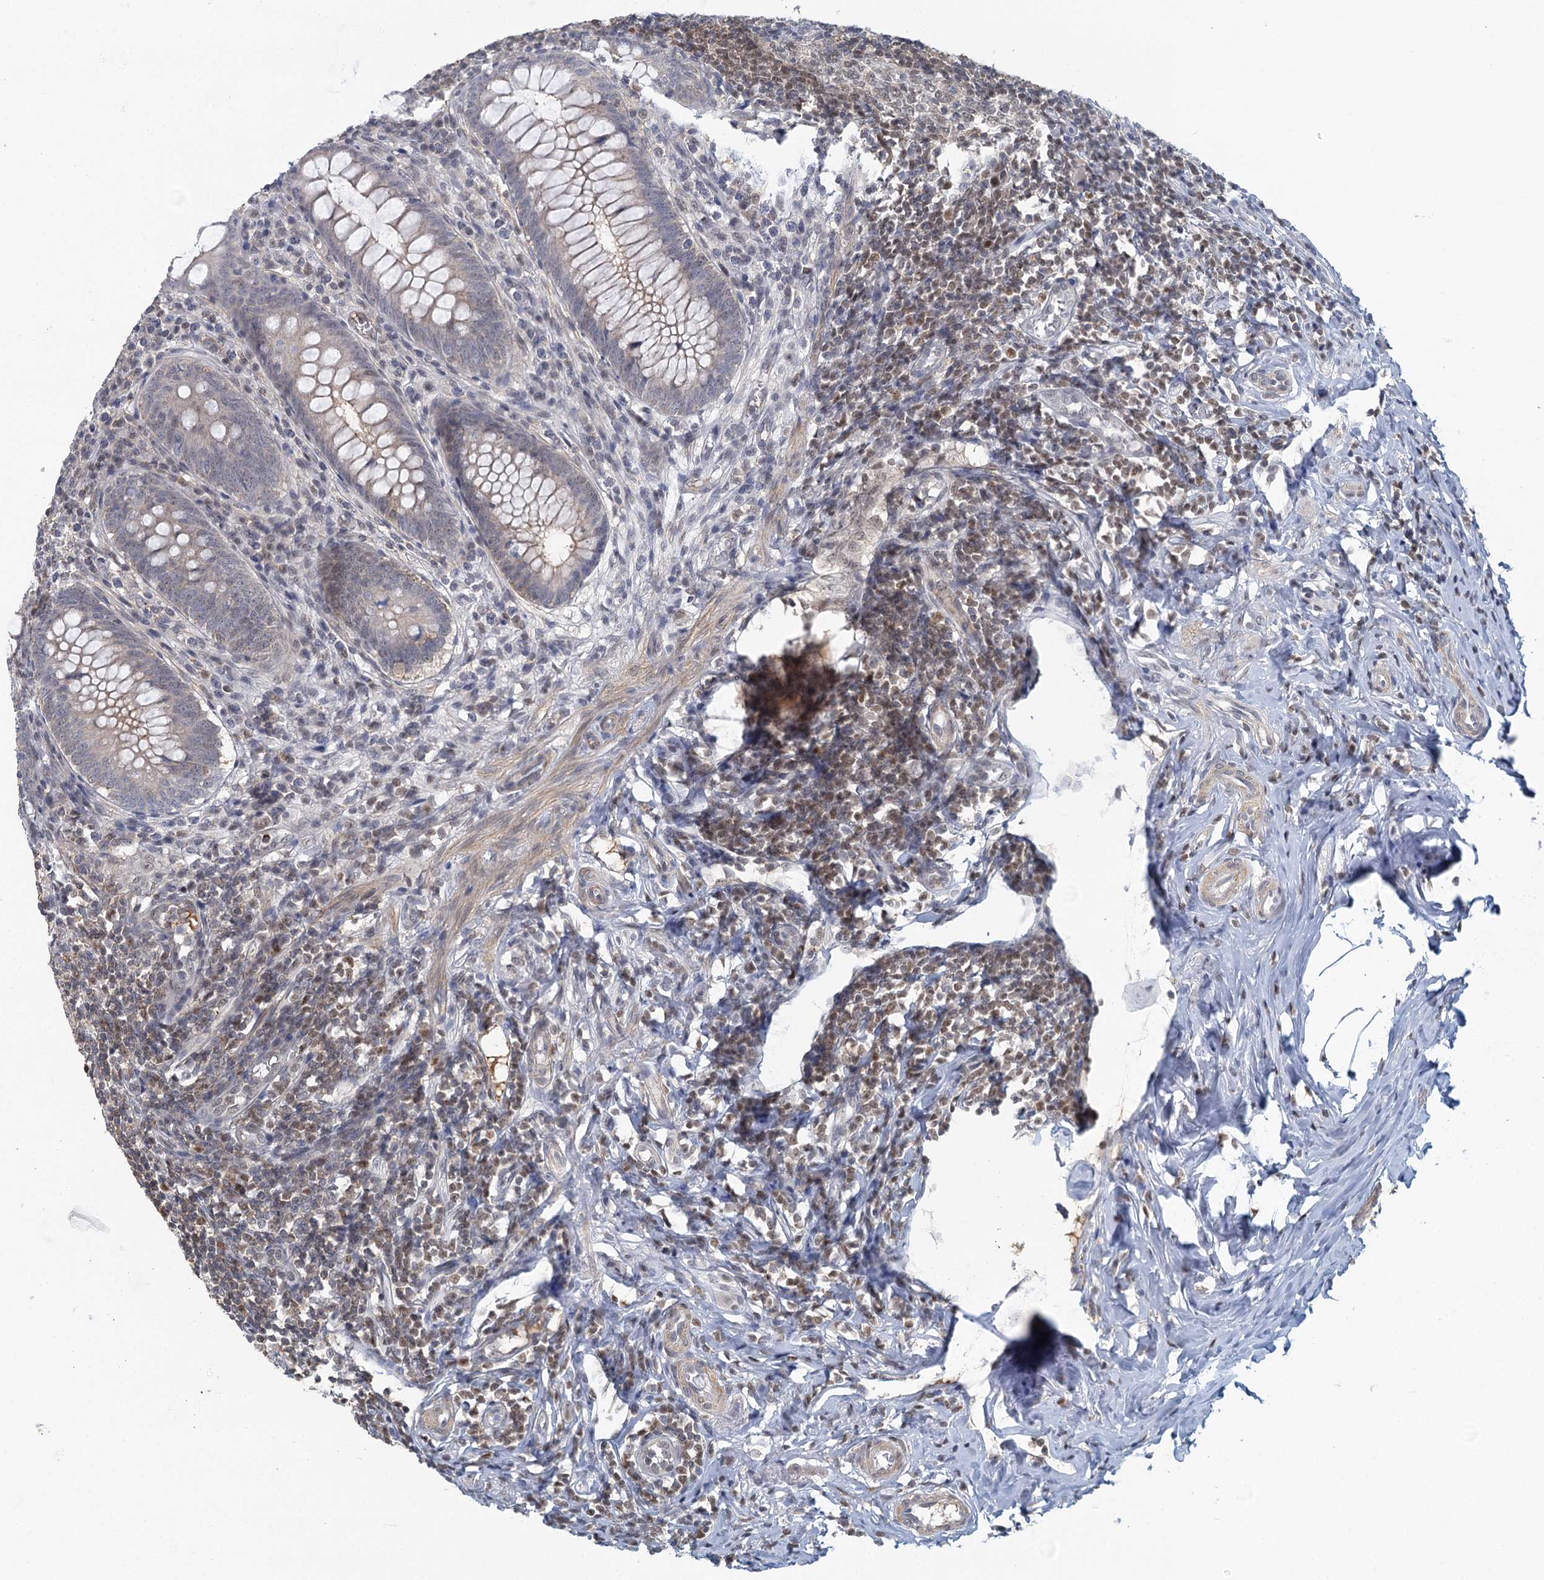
{"staining": {"intensity": "weak", "quantity": "<25%", "location": "cytoplasmic/membranous"}, "tissue": "appendix", "cell_type": "Glandular cells", "image_type": "normal", "snomed": [{"axis": "morphology", "description": "Normal tissue, NOS"}, {"axis": "topography", "description": "Appendix"}], "caption": "Immunohistochemistry (IHC) of normal human appendix displays no expression in glandular cells.", "gene": "GPATCH11", "patient": {"sex": "female", "age": 33}}